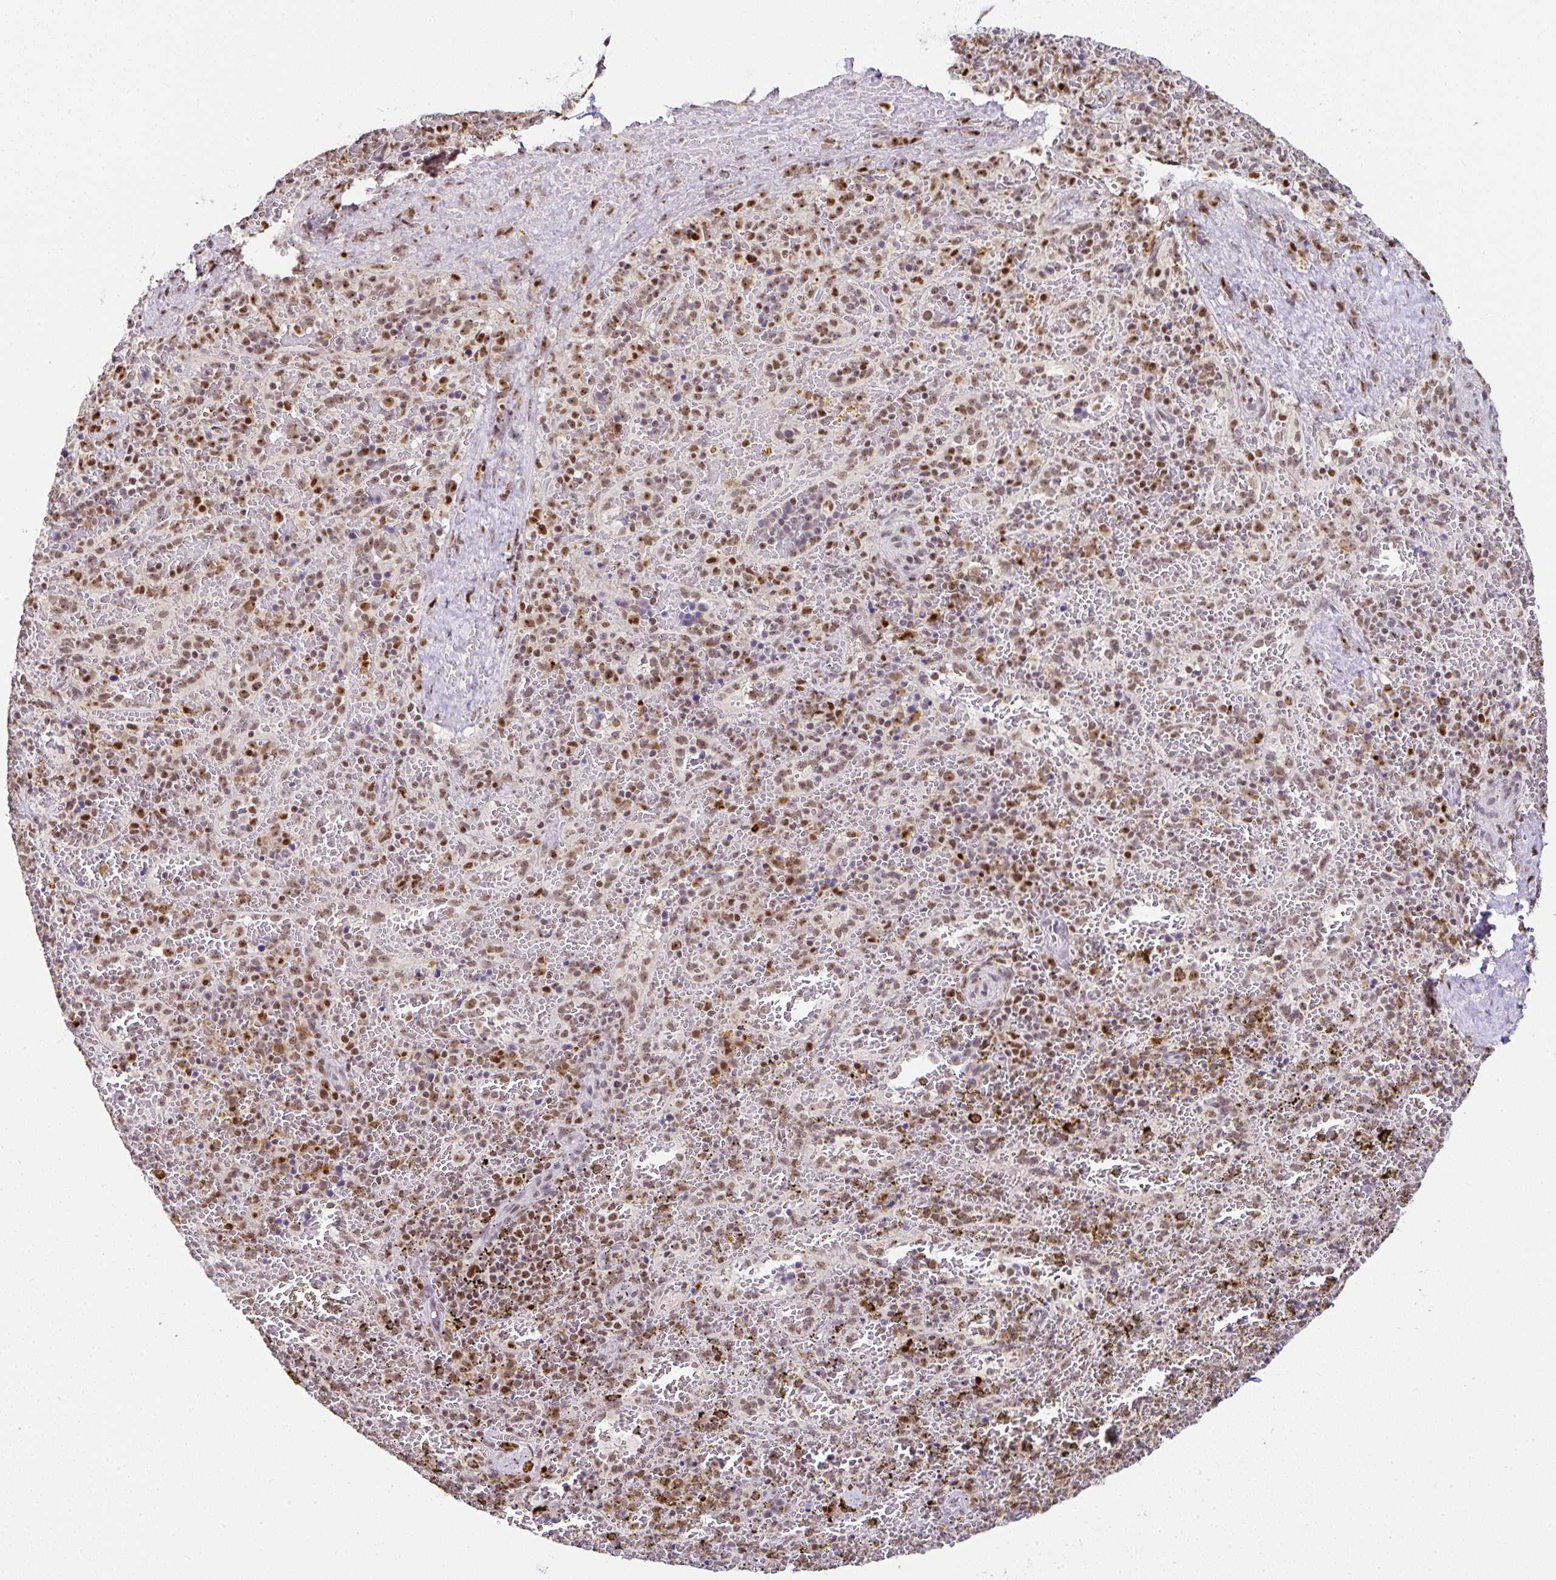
{"staining": {"intensity": "moderate", "quantity": "25%-75%", "location": "nuclear"}, "tissue": "spleen", "cell_type": "Cells in red pulp", "image_type": "normal", "snomed": [{"axis": "morphology", "description": "Normal tissue, NOS"}, {"axis": "topography", "description": "Spleen"}], "caption": "This histopathology image reveals immunohistochemistry staining of benign spleen, with medium moderate nuclear staining in approximately 25%-75% of cells in red pulp.", "gene": "PTPN2", "patient": {"sex": "female", "age": 50}}